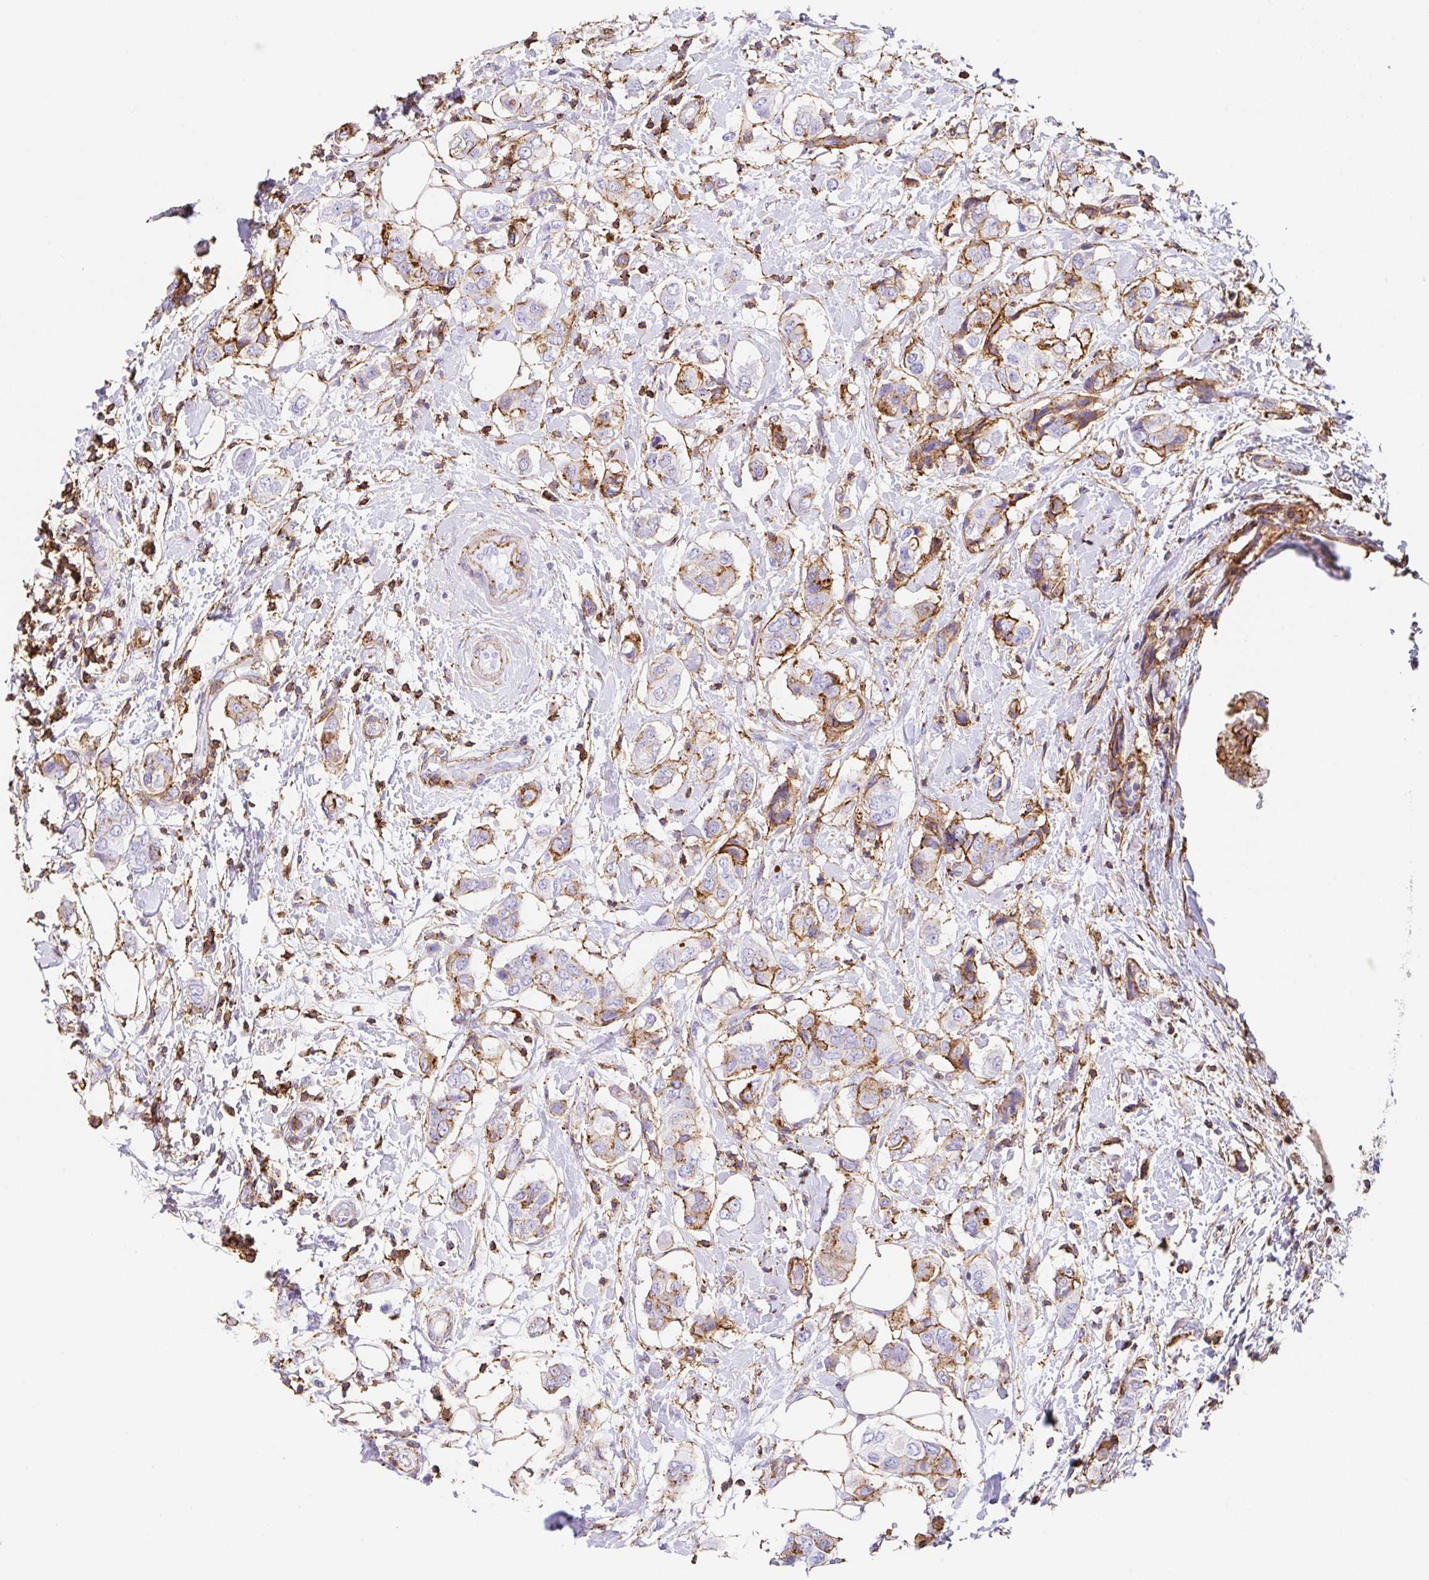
{"staining": {"intensity": "moderate", "quantity": ">75%", "location": "cytoplasmic/membranous"}, "tissue": "breast cancer", "cell_type": "Tumor cells", "image_type": "cancer", "snomed": [{"axis": "morphology", "description": "Lobular carcinoma"}, {"axis": "topography", "description": "Breast"}], "caption": "Tumor cells display moderate cytoplasmic/membranous positivity in about >75% of cells in breast cancer.", "gene": "MTTP", "patient": {"sex": "female", "age": 51}}